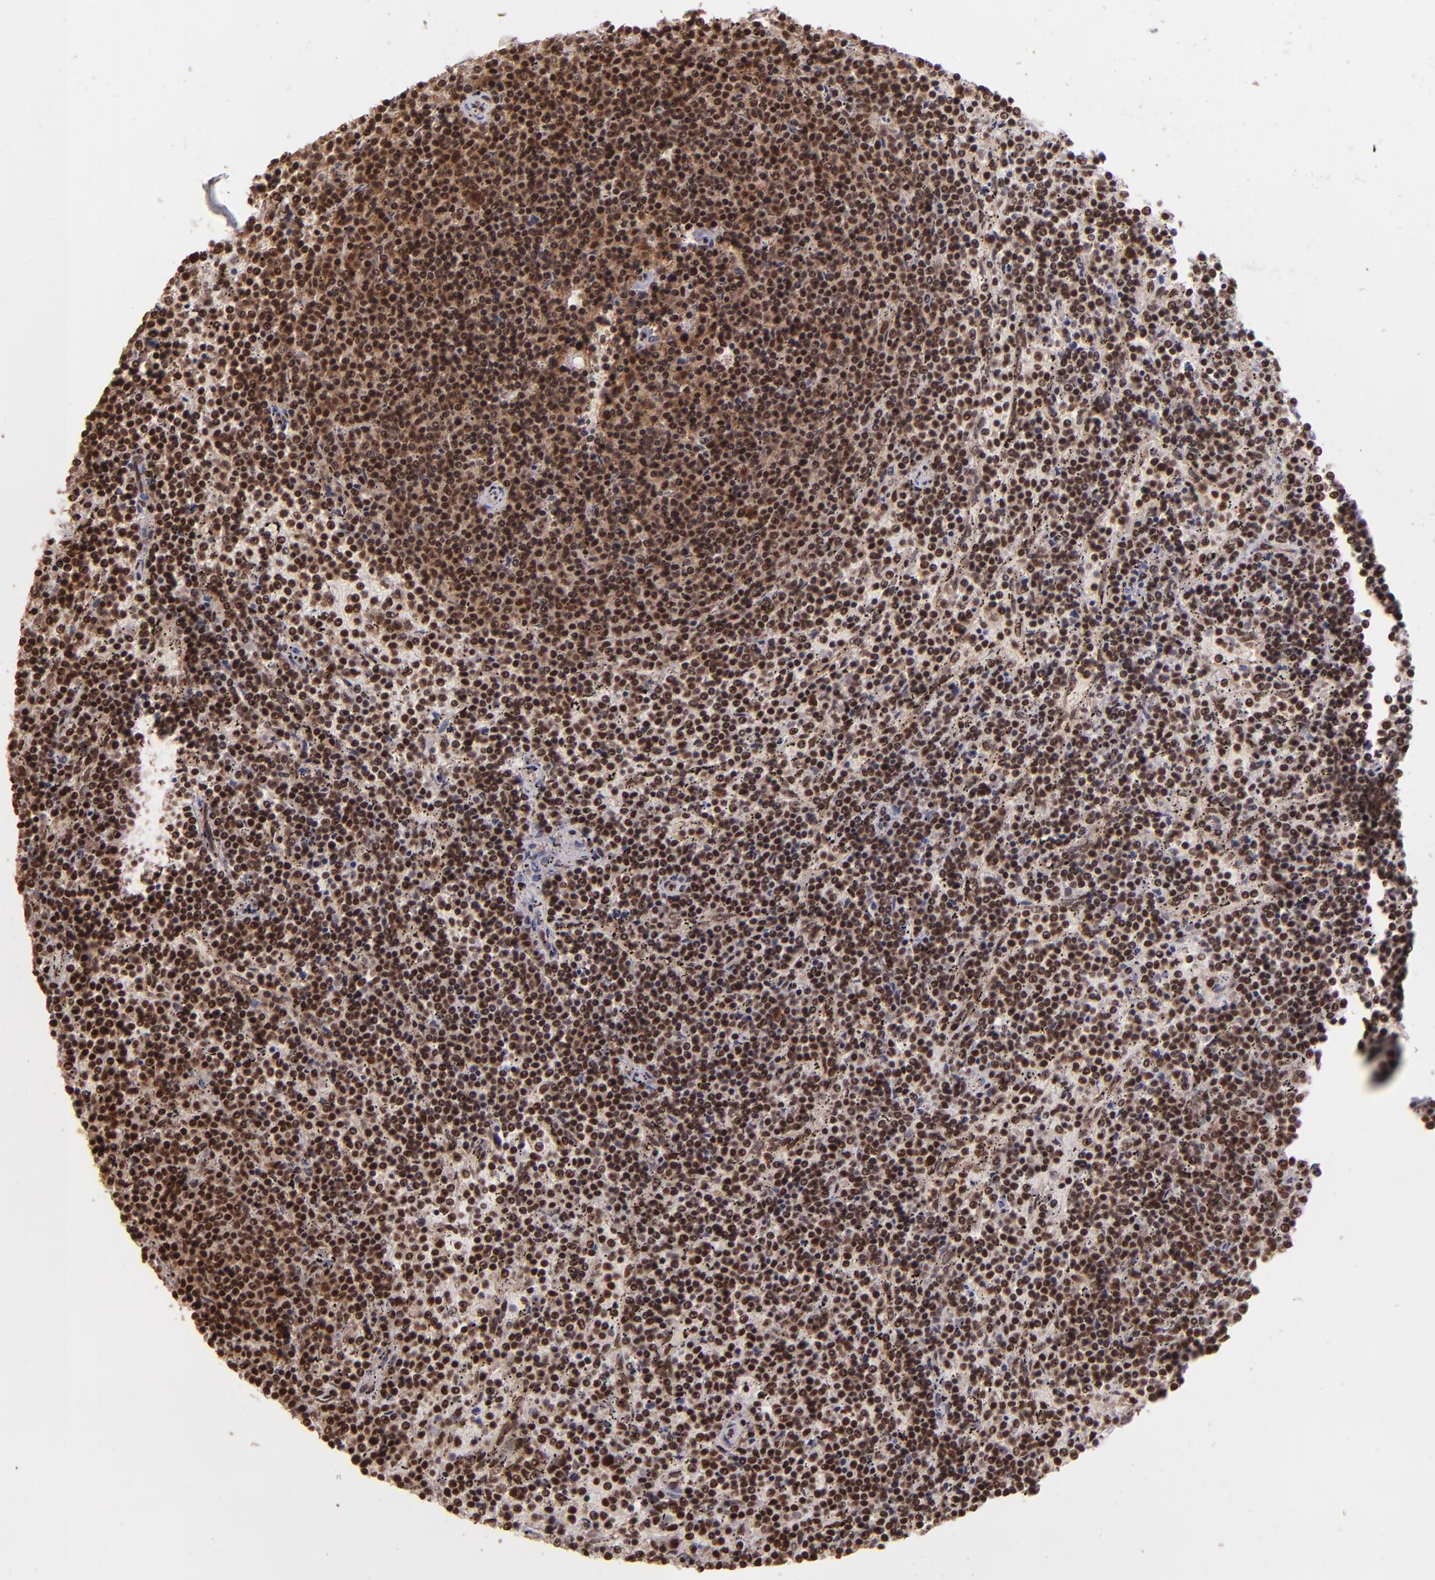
{"staining": {"intensity": "strong", "quantity": ">75%", "location": "cytoplasmic/membranous,nuclear"}, "tissue": "lymphoma", "cell_type": "Tumor cells", "image_type": "cancer", "snomed": [{"axis": "morphology", "description": "Malignant lymphoma, non-Hodgkin's type, Low grade"}, {"axis": "topography", "description": "Spleen"}], "caption": "A brown stain highlights strong cytoplasmic/membranous and nuclear positivity of a protein in human lymphoma tumor cells. The staining was performed using DAB (3,3'-diaminobenzidine) to visualize the protein expression in brown, while the nuclei were stained in blue with hematoxylin (Magnification: 20x).", "gene": "PQBP1", "patient": {"sex": "female", "age": 50}}